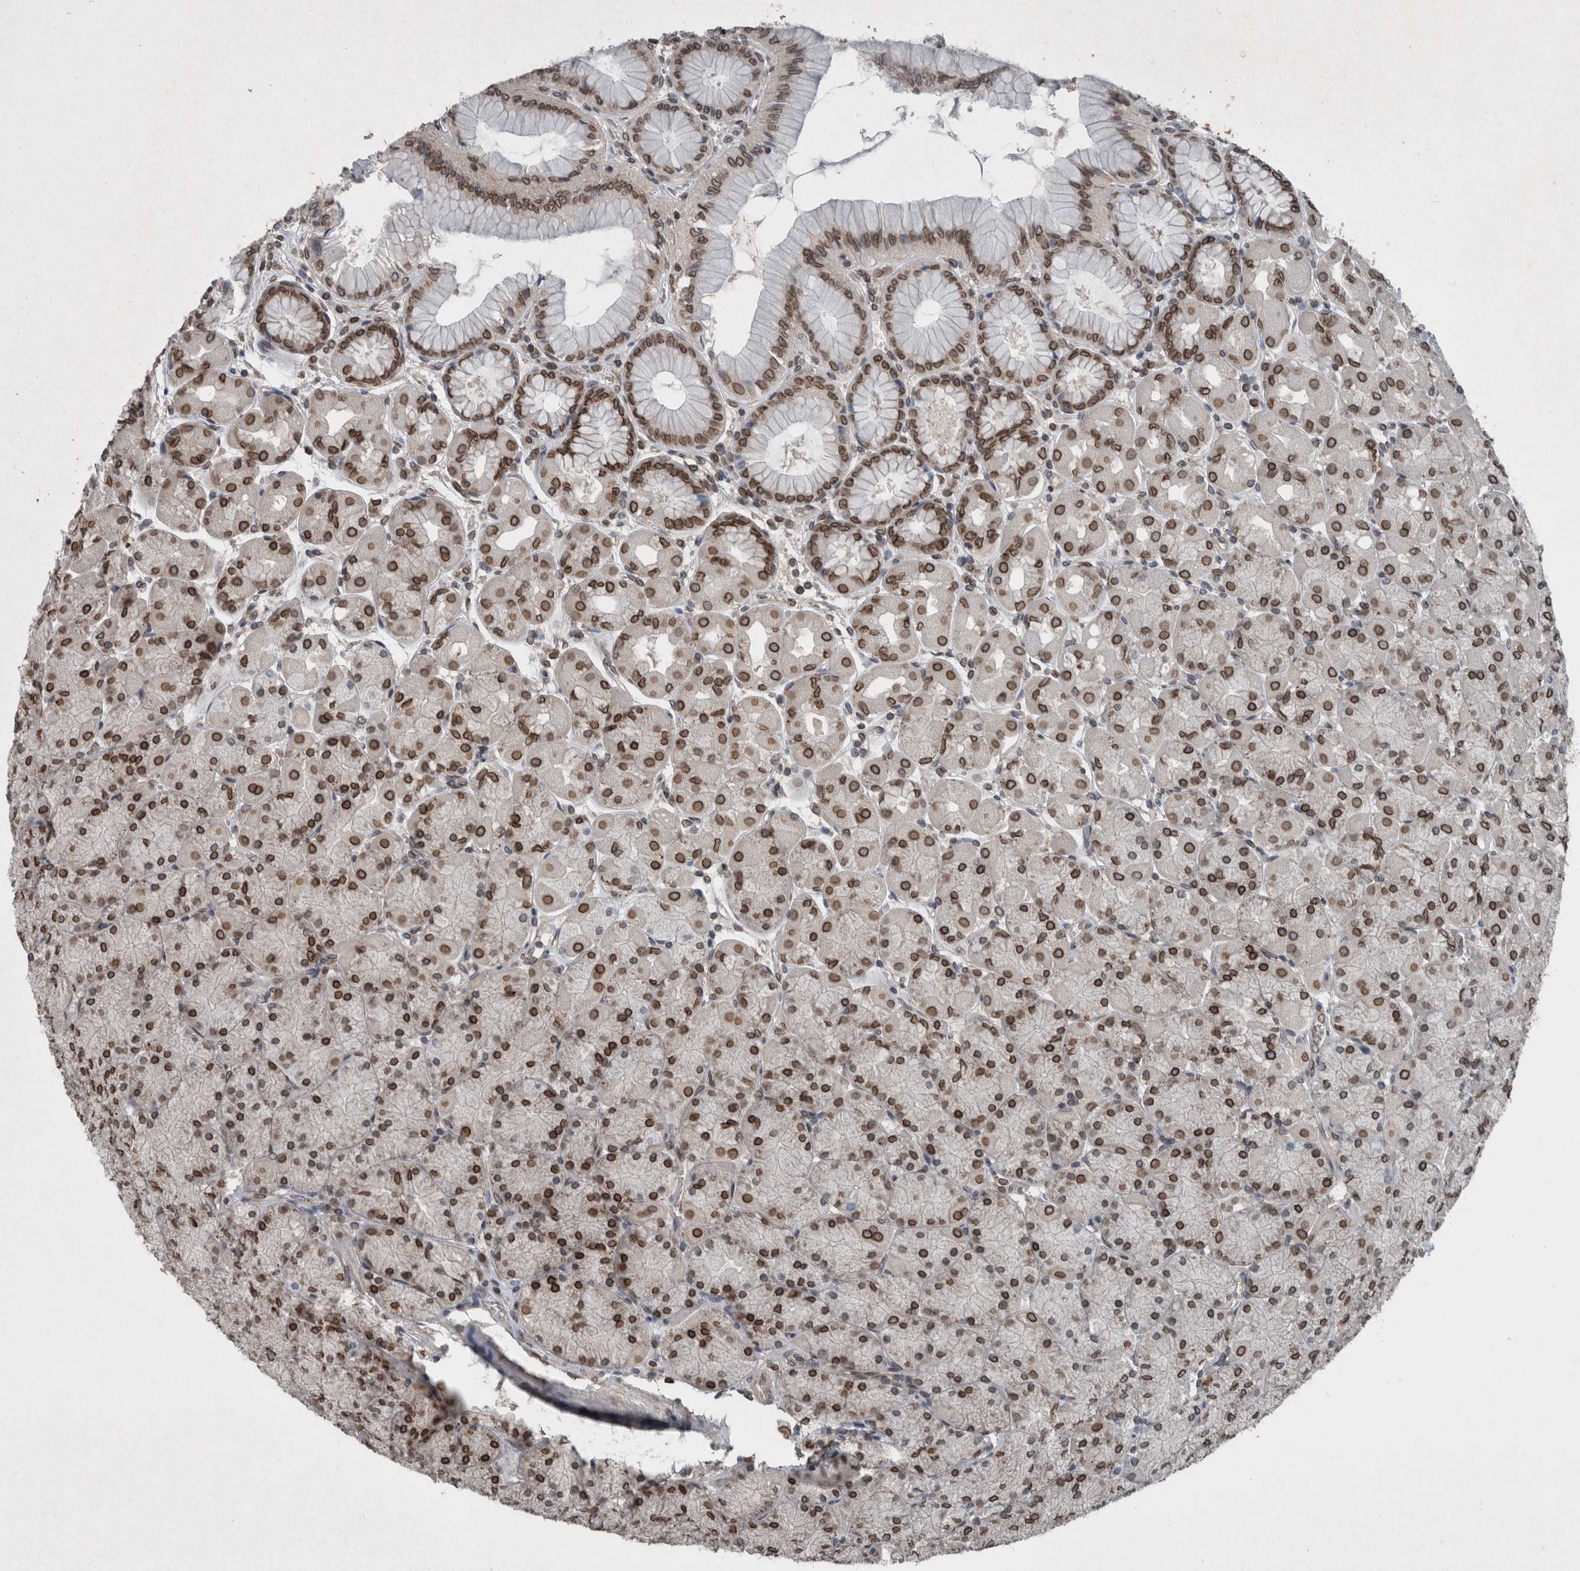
{"staining": {"intensity": "strong", "quantity": ">75%", "location": "cytoplasmic/membranous,nuclear"}, "tissue": "stomach", "cell_type": "Glandular cells", "image_type": "normal", "snomed": [{"axis": "morphology", "description": "Normal tissue, NOS"}, {"axis": "topography", "description": "Stomach, upper"}], "caption": "IHC (DAB (3,3'-diaminobenzidine)) staining of unremarkable stomach displays strong cytoplasmic/membranous,nuclear protein staining in about >75% of glandular cells.", "gene": "RANBP2", "patient": {"sex": "female", "age": 56}}